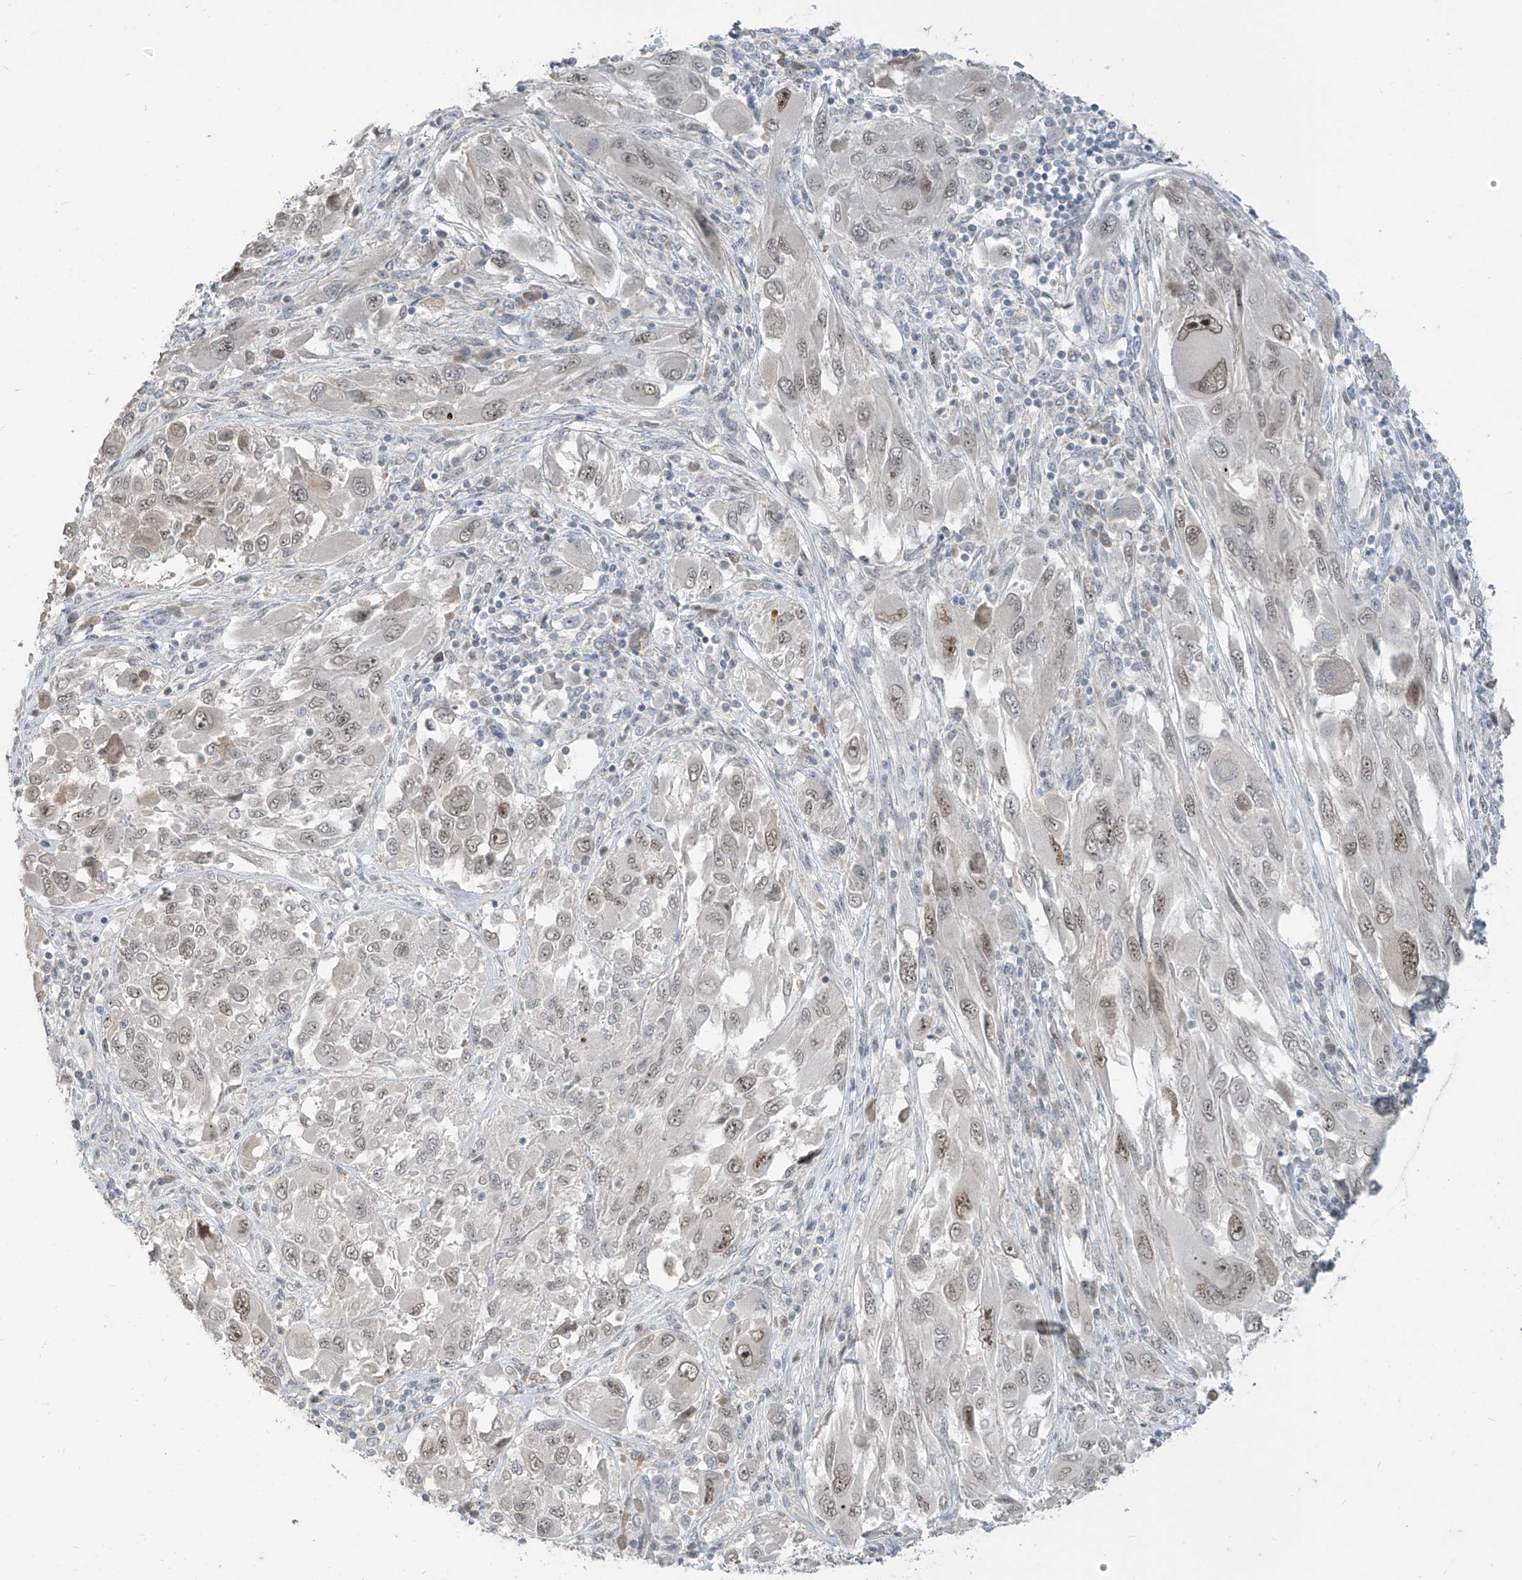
{"staining": {"intensity": "moderate", "quantity": ">75%", "location": "nuclear"}, "tissue": "melanoma", "cell_type": "Tumor cells", "image_type": "cancer", "snomed": [{"axis": "morphology", "description": "Malignant melanoma, NOS"}, {"axis": "topography", "description": "Skin"}], "caption": "Immunohistochemistry micrograph of melanoma stained for a protein (brown), which displays medium levels of moderate nuclear expression in approximately >75% of tumor cells.", "gene": "METAP1D", "patient": {"sex": "female", "age": 91}}